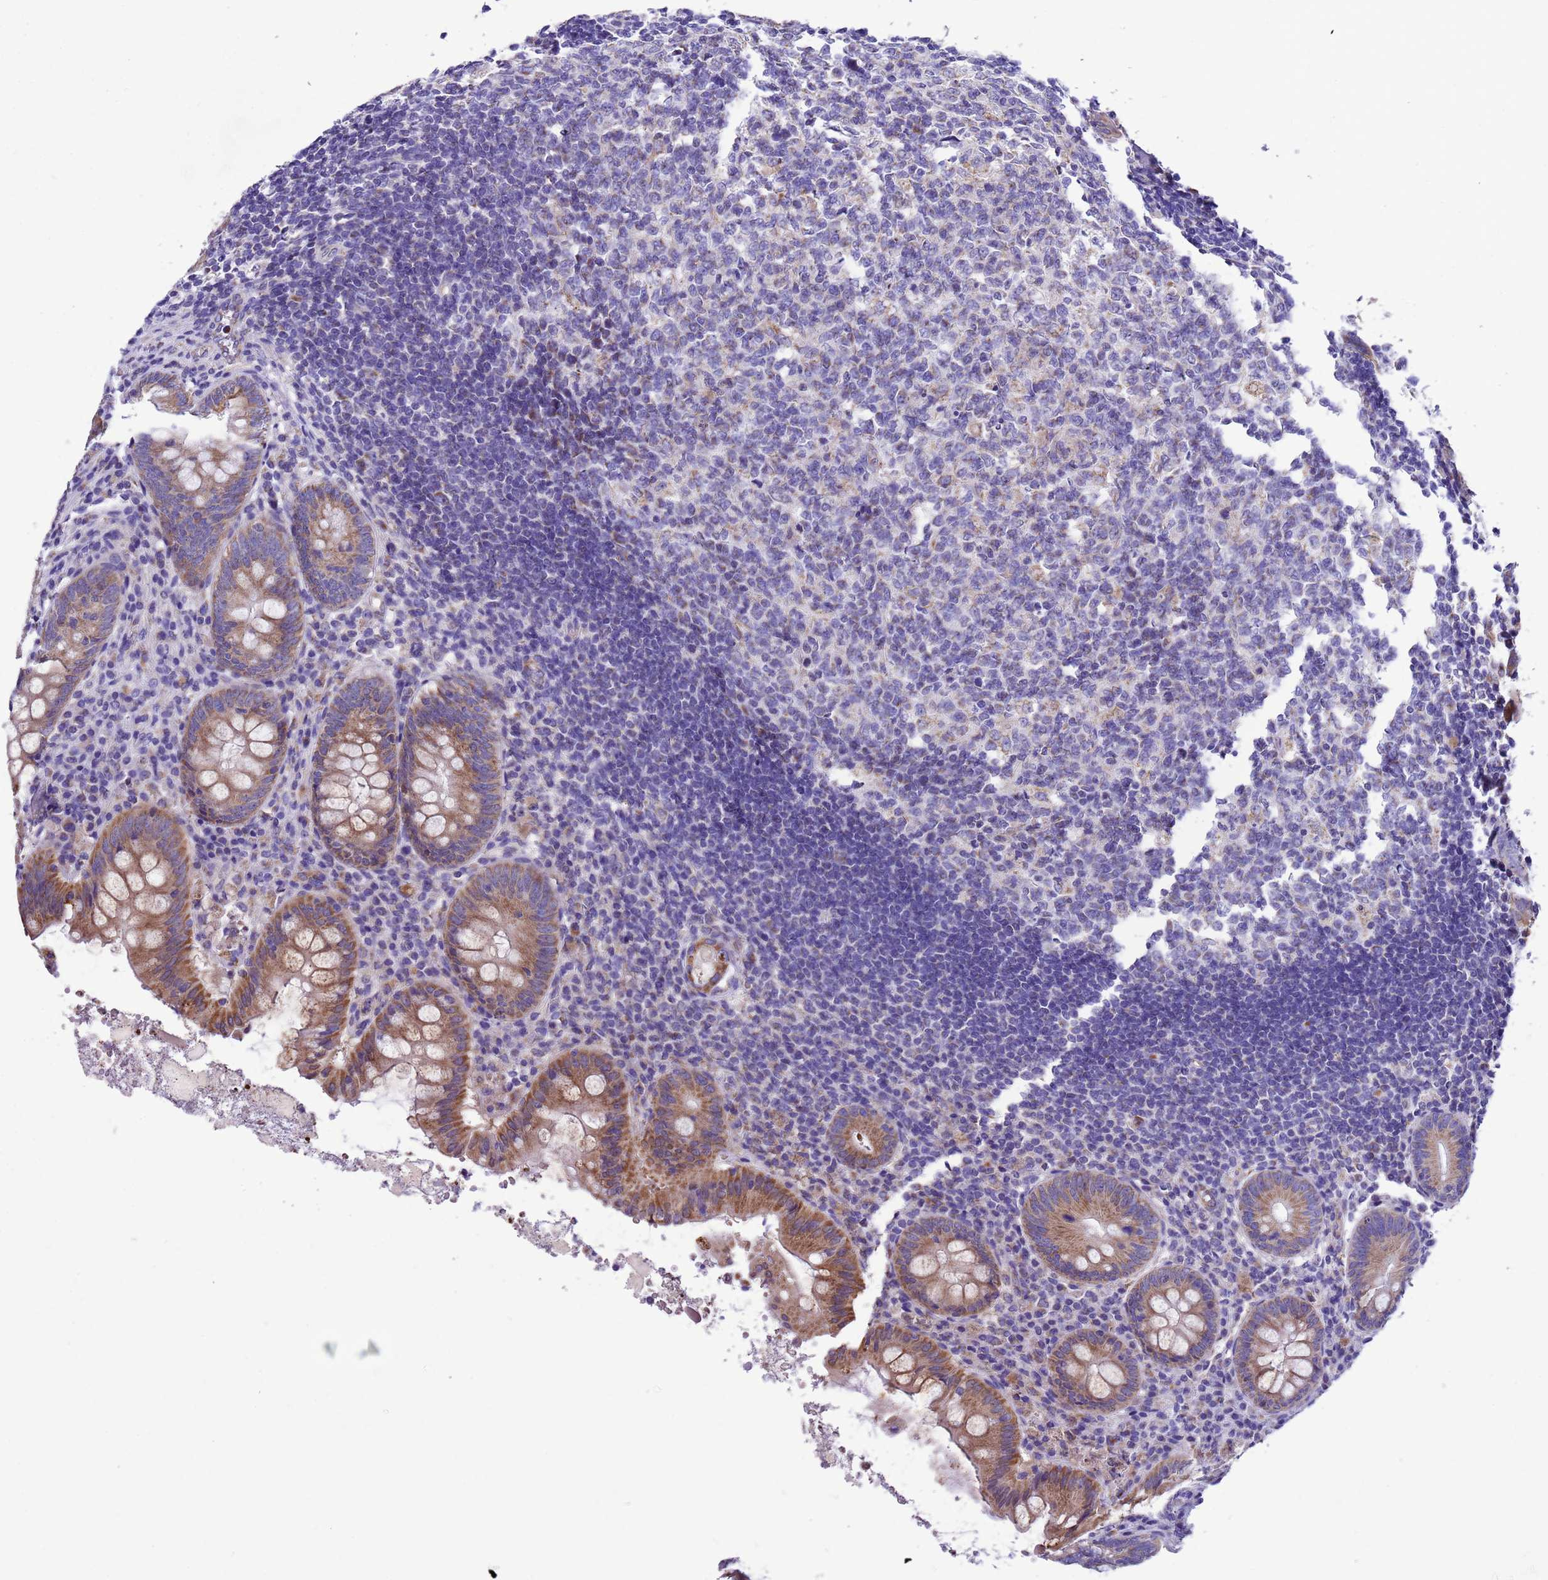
{"staining": {"intensity": "moderate", "quantity": ">75%", "location": "cytoplasmic/membranous"}, "tissue": "appendix", "cell_type": "Glandular cells", "image_type": "normal", "snomed": [{"axis": "morphology", "description": "Normal tissue, NOS"}, {"axis": "topography", "description": "Appendix"}], "caption": "Immunohistochemistry staining of unremarkable appendix, which shows medium levels of moderate cytoplasmic/membranous expression in about >75% of glandular cells indicating moderate cytoplasmic/membranous protein positivity. The staining was performed using DAB (brown) for protein detection and nuclei were counterstained in hematoxylin (blue).", "gene": "CCDC191", "patient": {"sex": "female", "age": 54}}